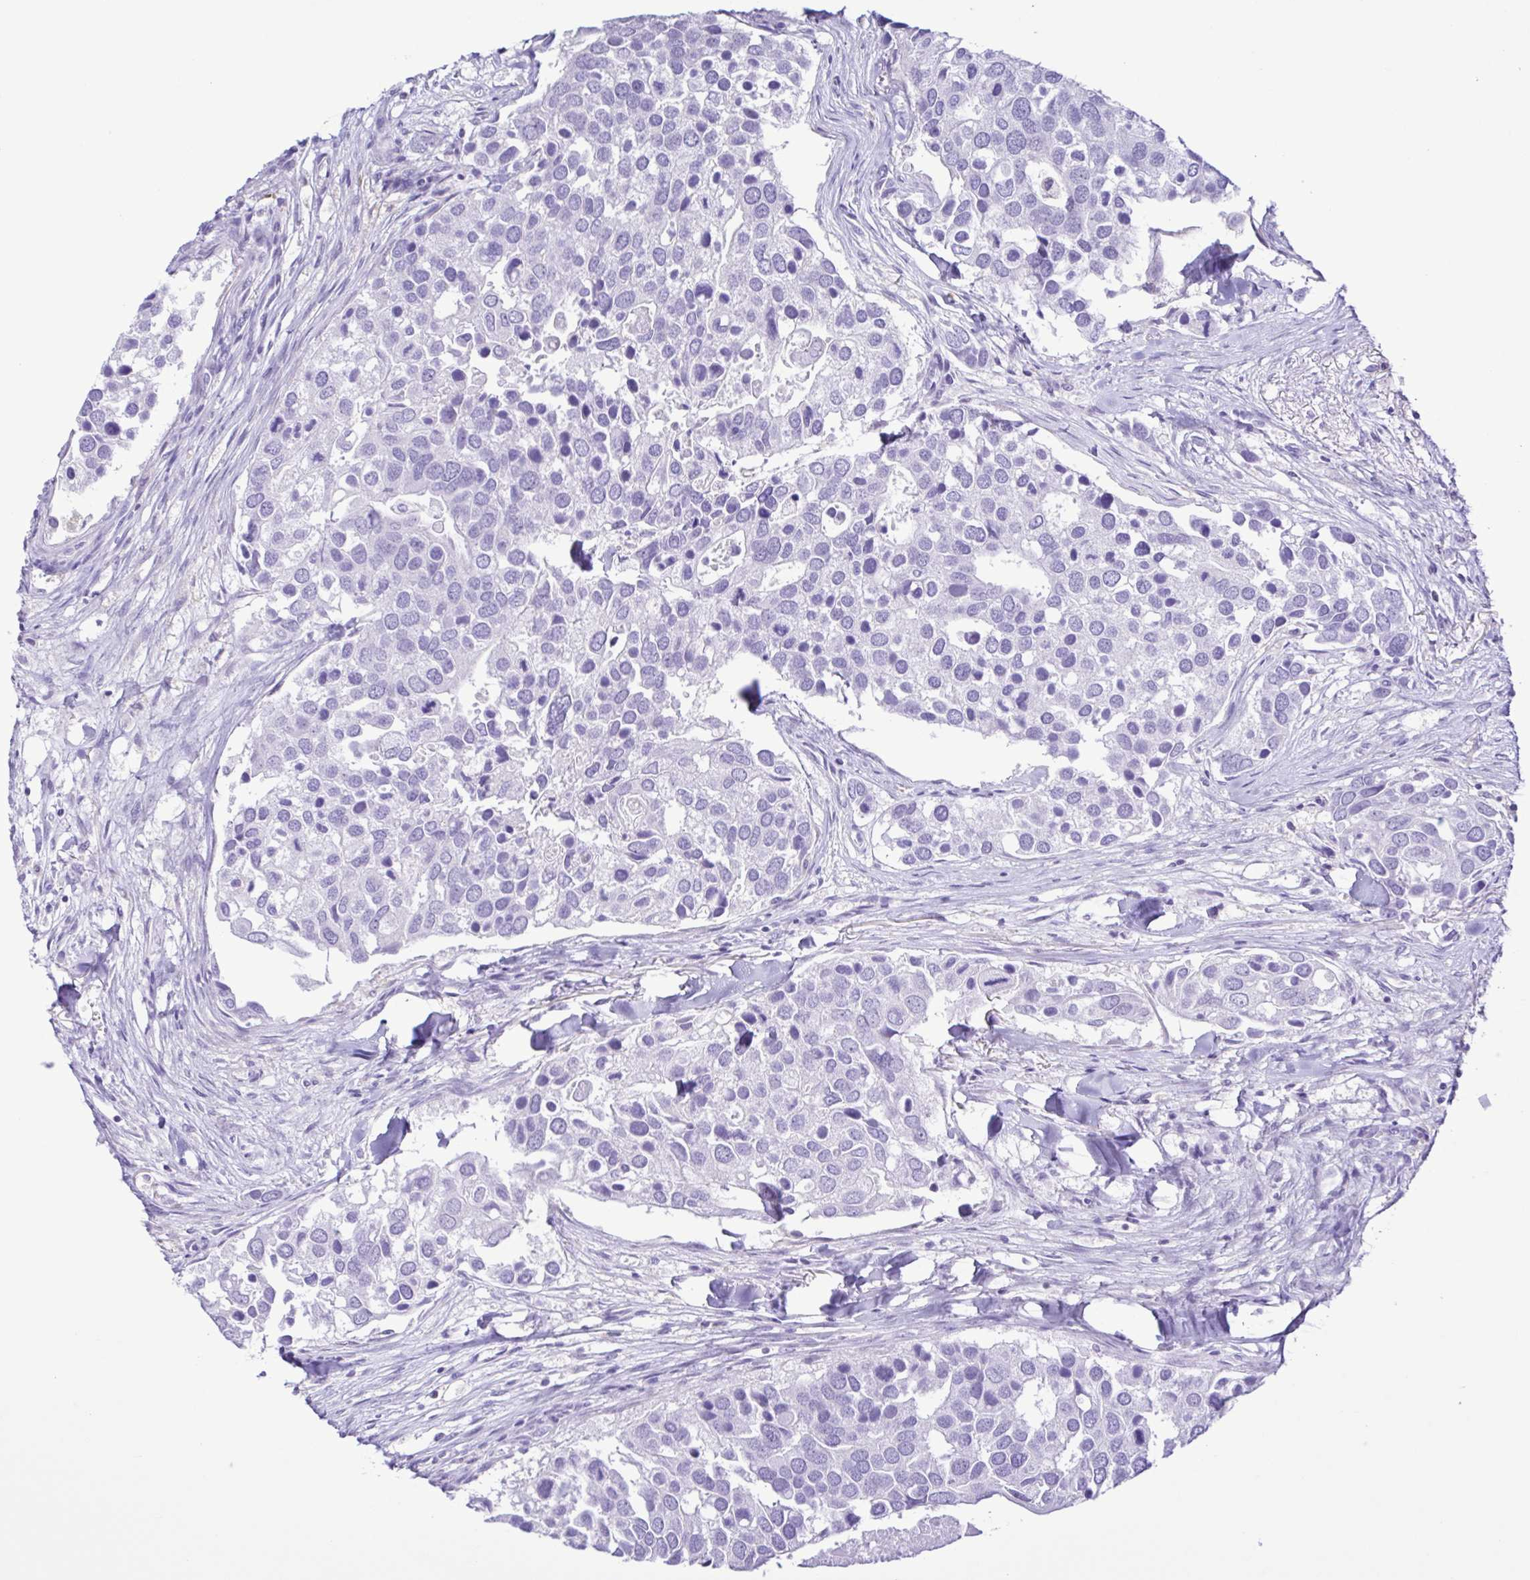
{"staining": {"intensity": "negative", "quantity": "none", "location": "none"}, "tissue": "breast cancer", "cell_type": "Tumor cells", "image_type": "cancer", "snomed": [{"axis": "morphology", "description": "Duct carcinoma"}, {"axis": "topography", "description": "Breast"}], "caption": "Tumor cells are negative for brown protein staining in breast cancer (intraductal carcinoma).", "gene": "CYP17A1", "patient": {"sex": "female", "age": 83}}